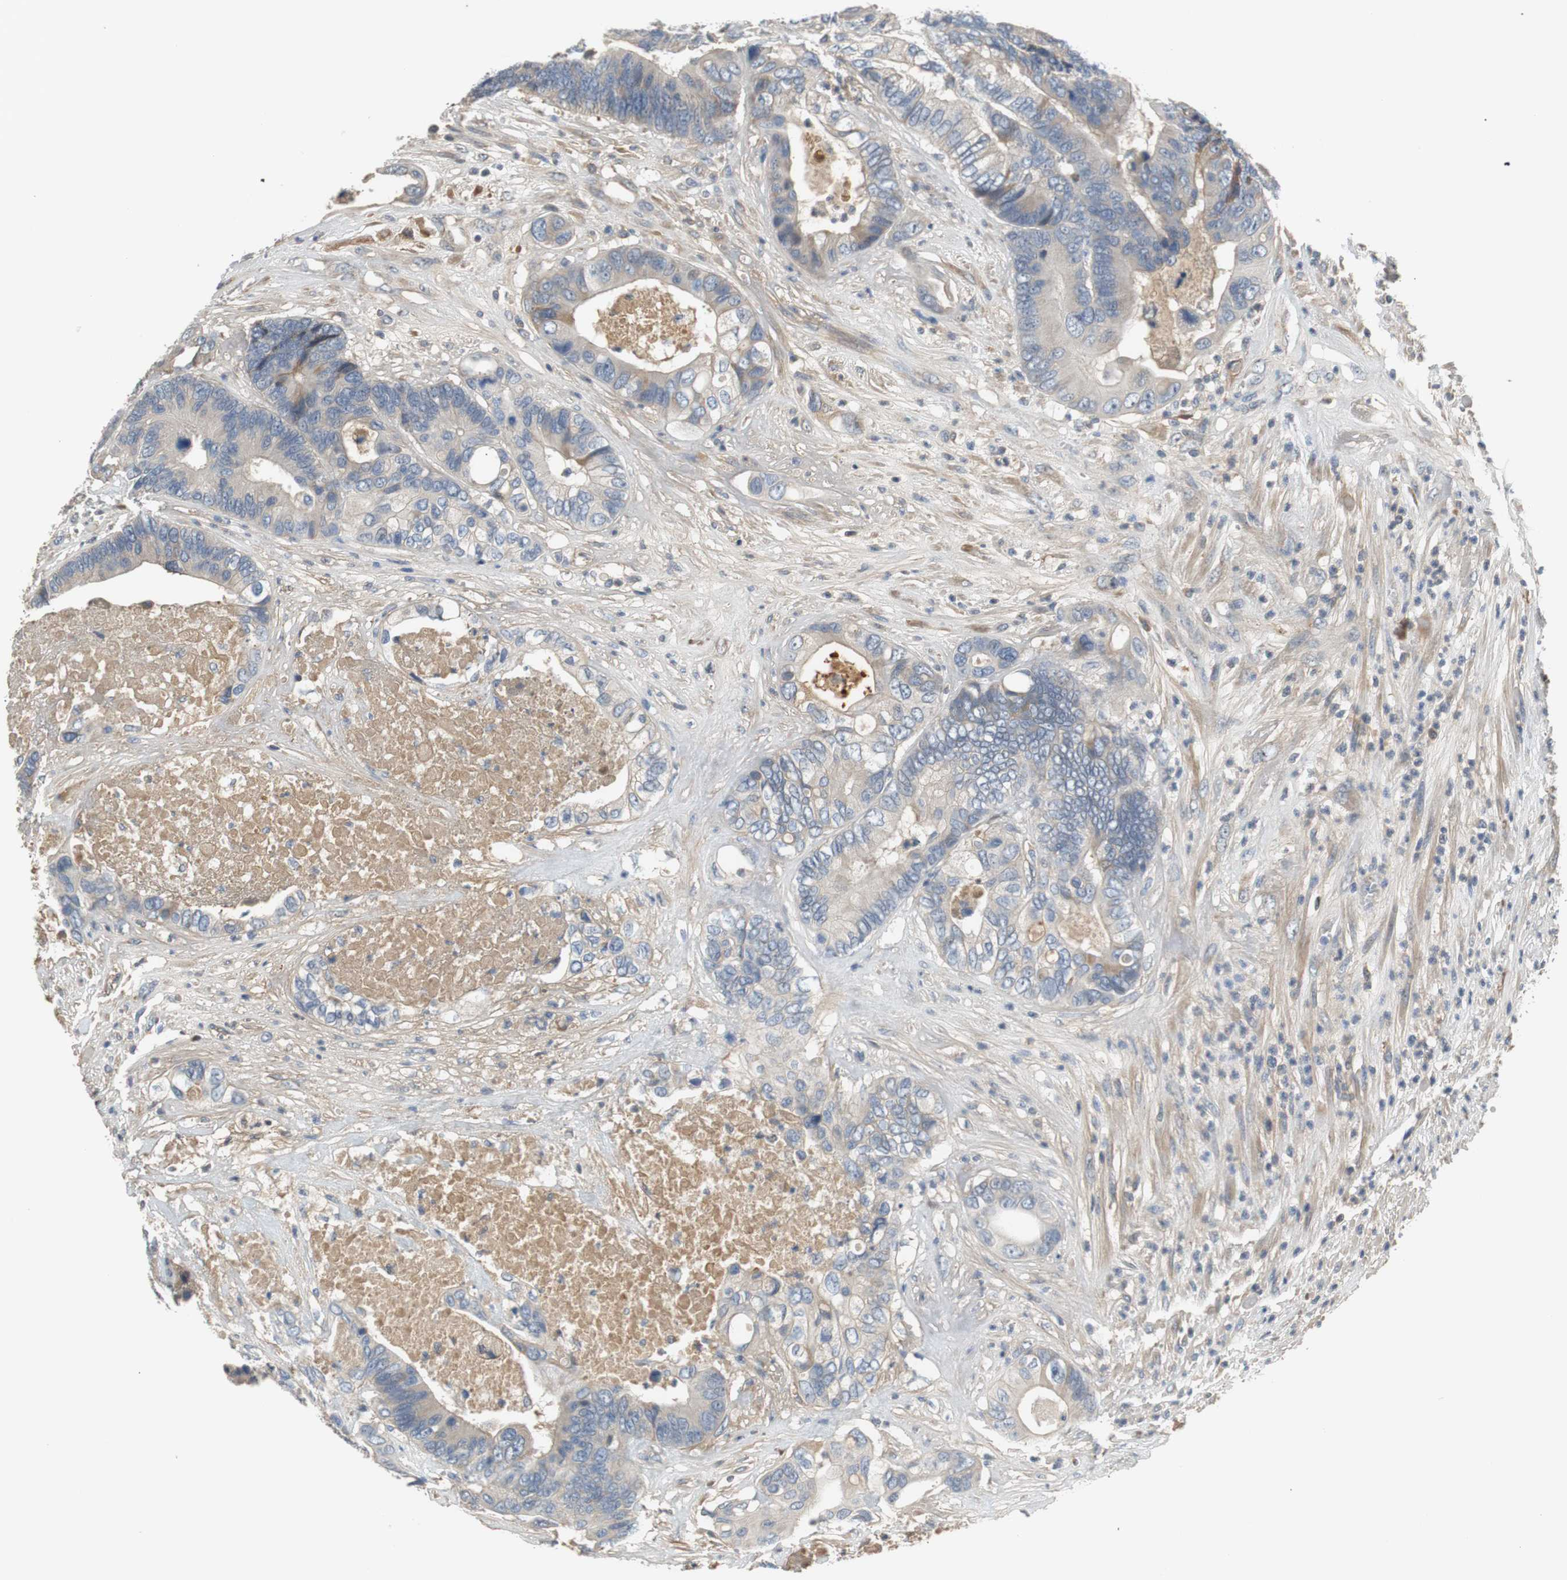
{"staining": {"intensity": "weak", "quantity": "<25%", "location": "cytoplasmic/membranous"}, "tissue": "colorectal cancer", "cell_type": "Tumor cells", "image_type": "cancer", "snomed": [{"axis": "morphology", "description": "Adenocarcinoma, NOS"}, {"axis": "topography", "description": "Rectum"}], "caption": "DAB (3,3'-diaminobenzidine) immunohistochemical staining of human colorectal adenocarcinoma shows no significant expression in tumor cells.", "gene": "C4A", "patient": {"sex": "male", "age": 55}}